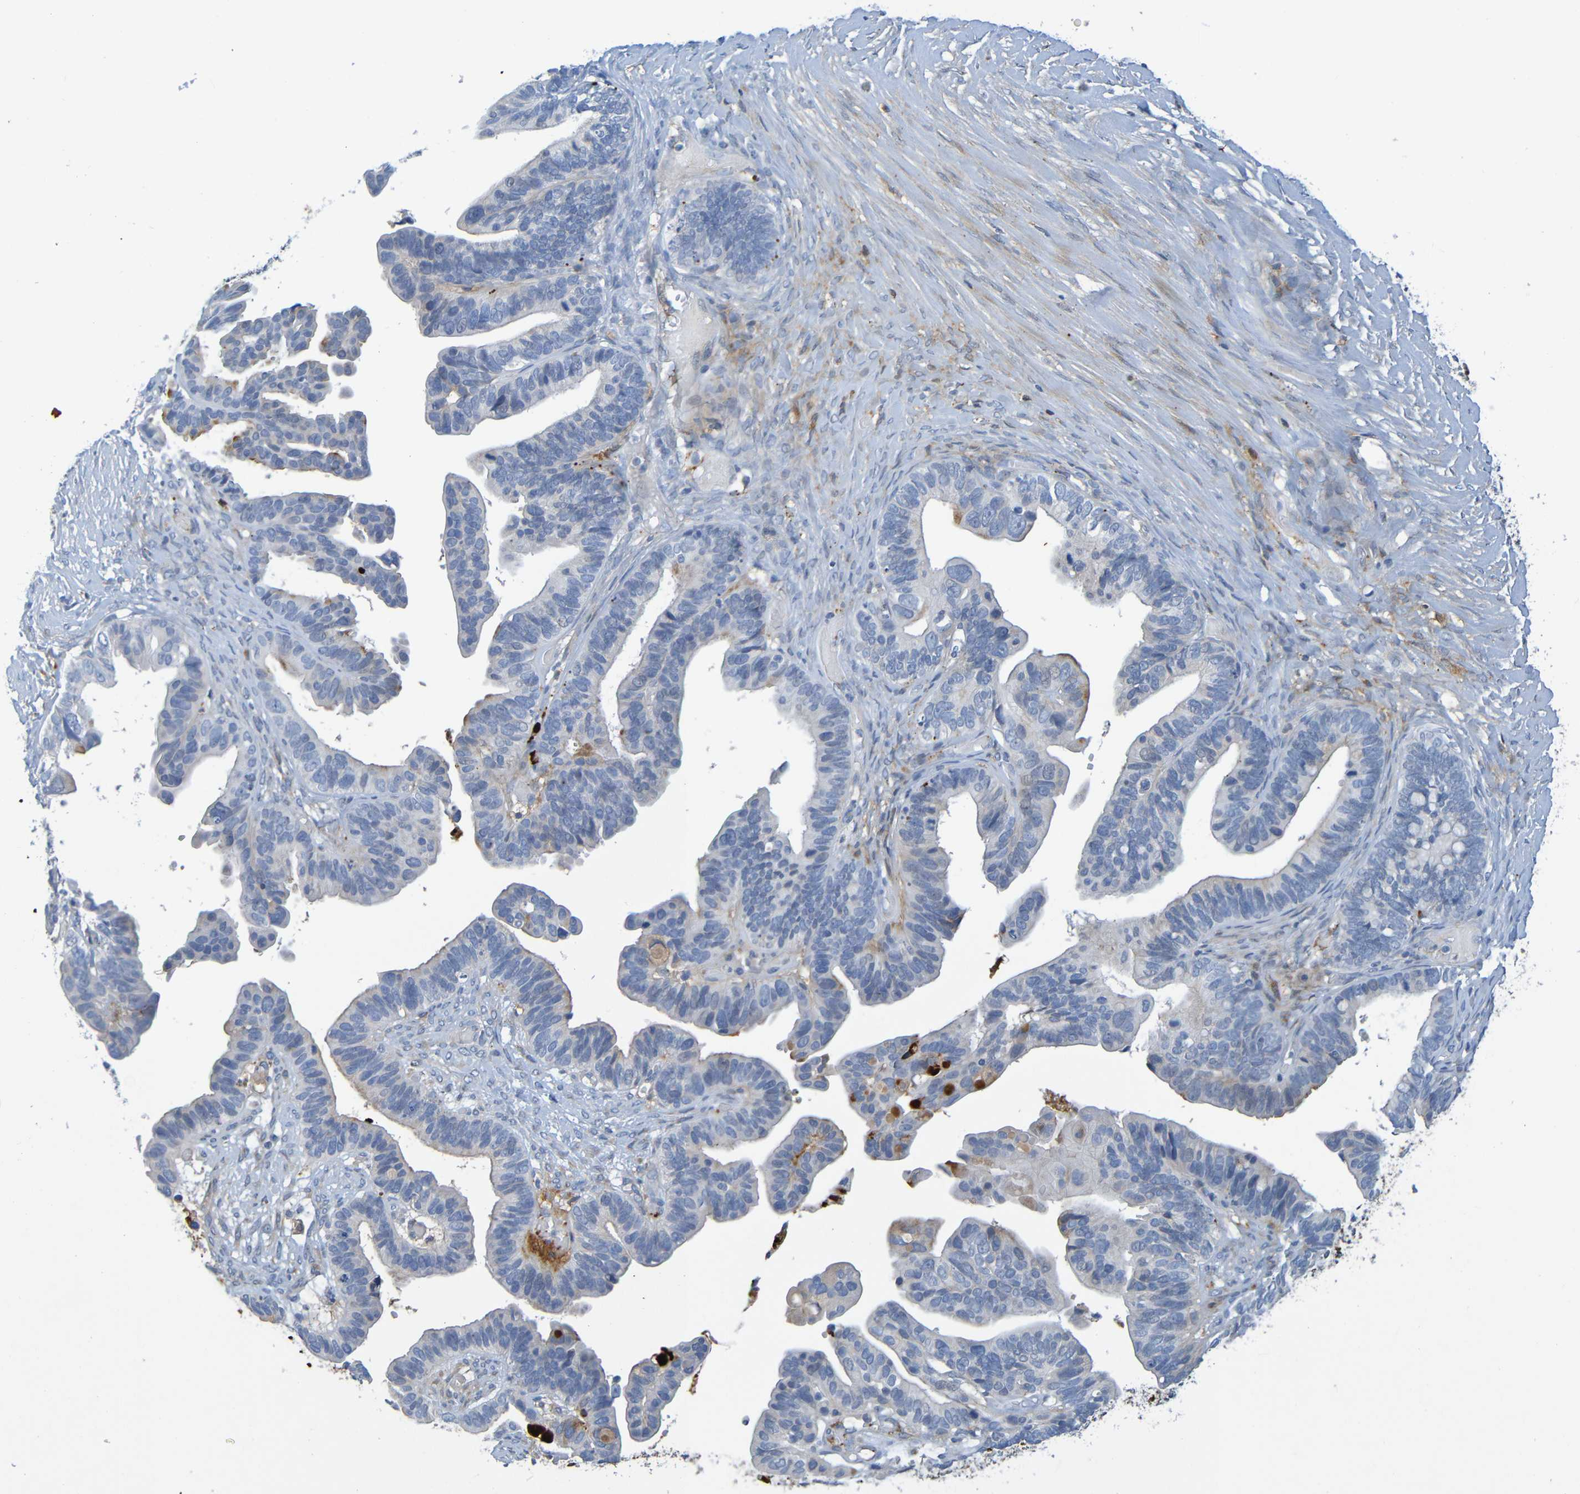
{"staining": {"intensity": "strong", "quantity": "<25%", "location": "cytoplasmic/membranous"}, "tissue": "ovarian cancer", "cell_type": "Tumor cells", "image_type": "cancer", "snomed": [{"axis": "morphology", "description": "Cystadenocarcinoma, serous, NOS"}, {"axis": "topography", "description": "Ovary"}], "caption": "The histopathology image displays staining of ovarian cancer, revealing strong cytoplasmic/membranous protein positivity (brown color) within tumor cells. The staining was performed using DAB (3,3'-diaminobenzidine) to visualize the protein expression in brown, while the nuclei were stained in blue with hematoxylin (Magnification: 20x).", "gene": "IL10", "patient": {"sex": "female", "age": 56}}